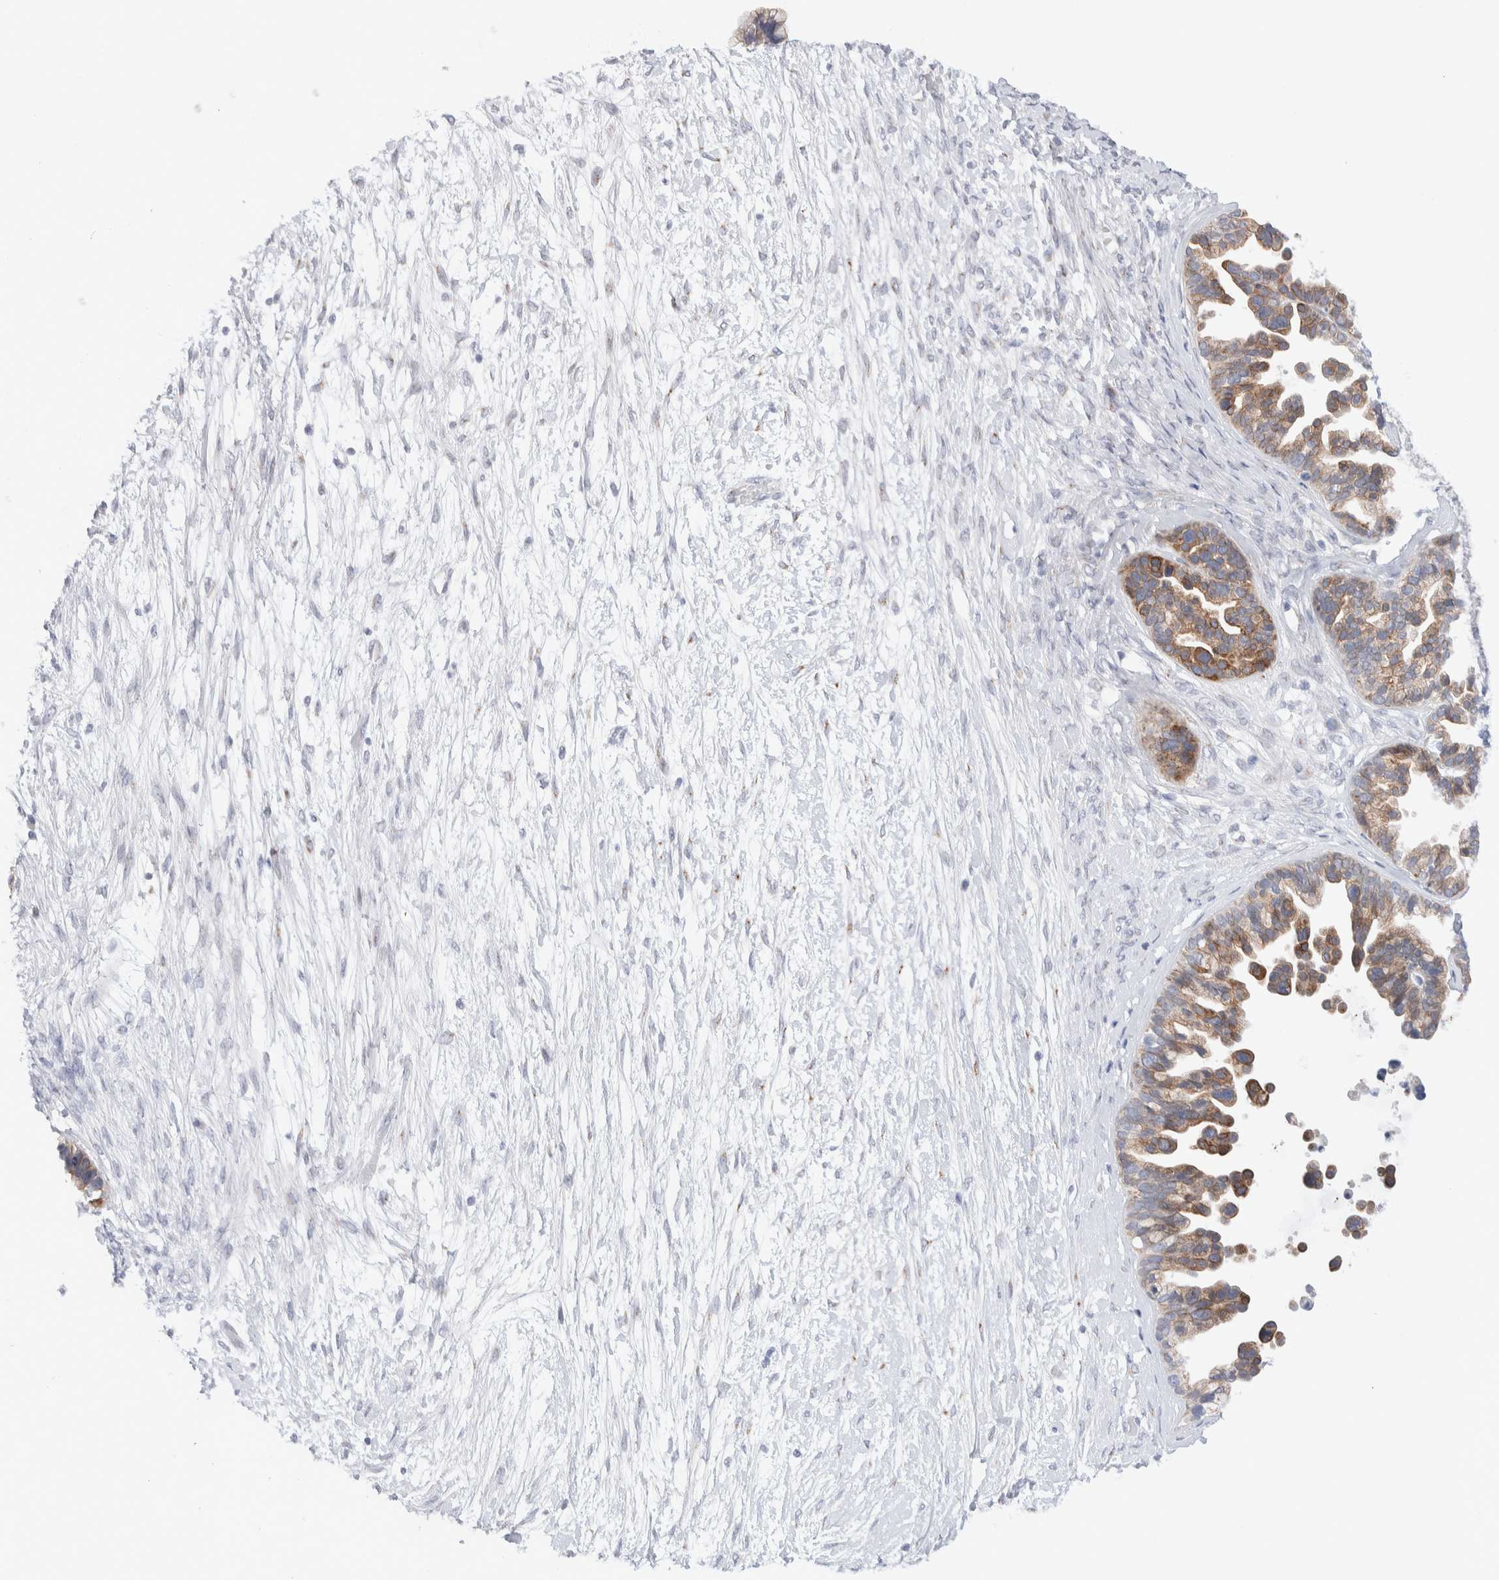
{"staining": {"intensity": "moderate", "quantity": ">75%", "location": "cytoplasmic/membranous"}, "tissue": "ovarian cancer", "cell_type": "Tumor cells", "image_type": "cancer", "snomed": [{"axis": "morphology", "description": "Cystadenocarcinoma, serous, NOS"}, {"axis": "topography", "description": "Ovary"}], "caption": "Immunohistochemical staining of human ovarian cancer reveals medium levels of moderate cytoplasmic/membranous staining in about >75% of tumor cells.", "gene": "C1orf112", "patient": {"sex": "female", "age": 56}}